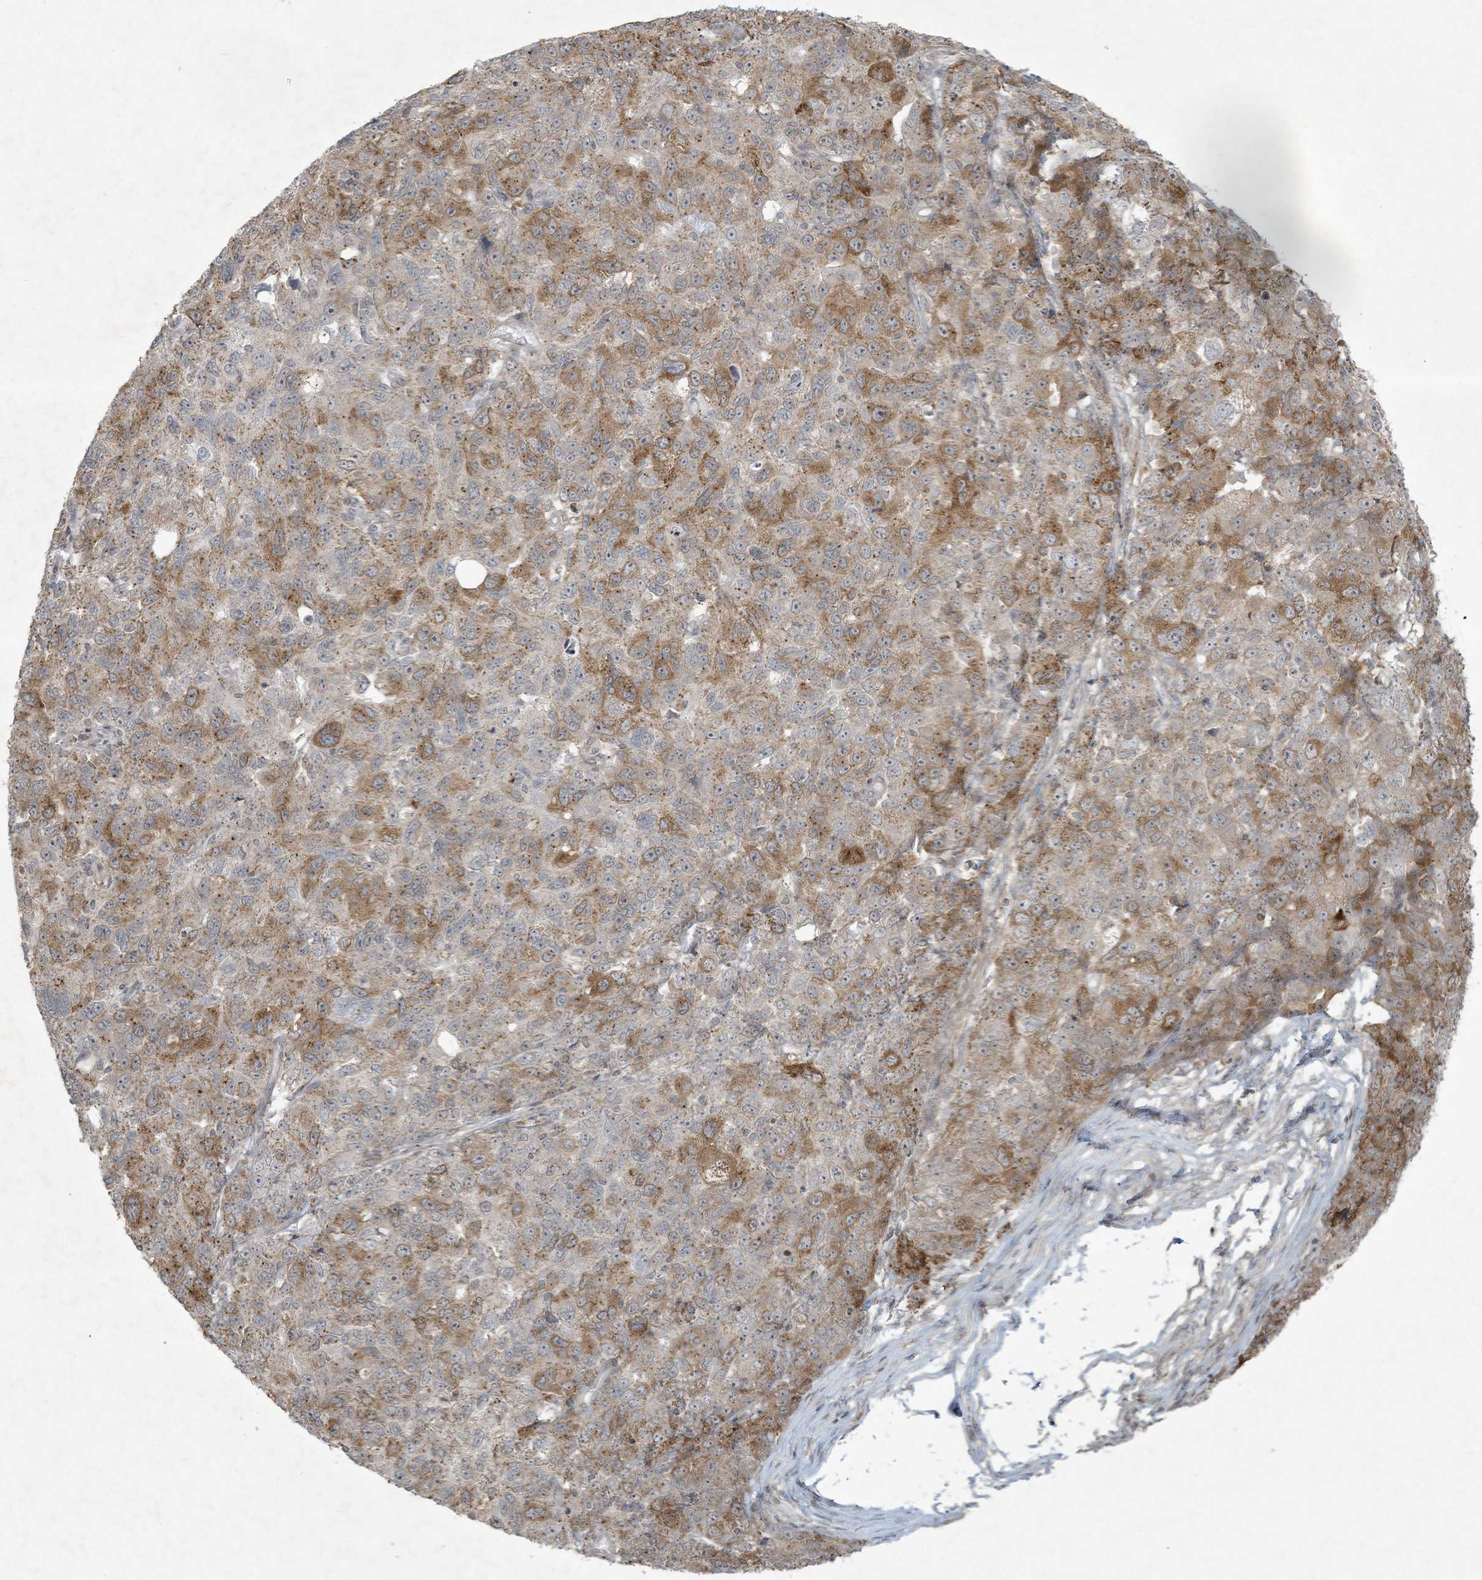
{"staining": {"intensity": "moderate", "quantity": "<25%", "location": "cytoplasmic/membranous"}, "tissue": "ovarian cancer", "cell_type": "Tumor cells", "image_type": "cancer", "snomed": [{"axis": "morphology", "description": "Carcinoma, endometroid"}, {"axis": "topography", "description": "Ovary"}], "caption": "Tumor cells display low levels of moderate cytoplasmic/membranous positivity in about <25% of cells in ovarian cancer (endometroid carcinoma).", "gene": "ZNF263", "patient": {"sex": "female", "age": 42}}